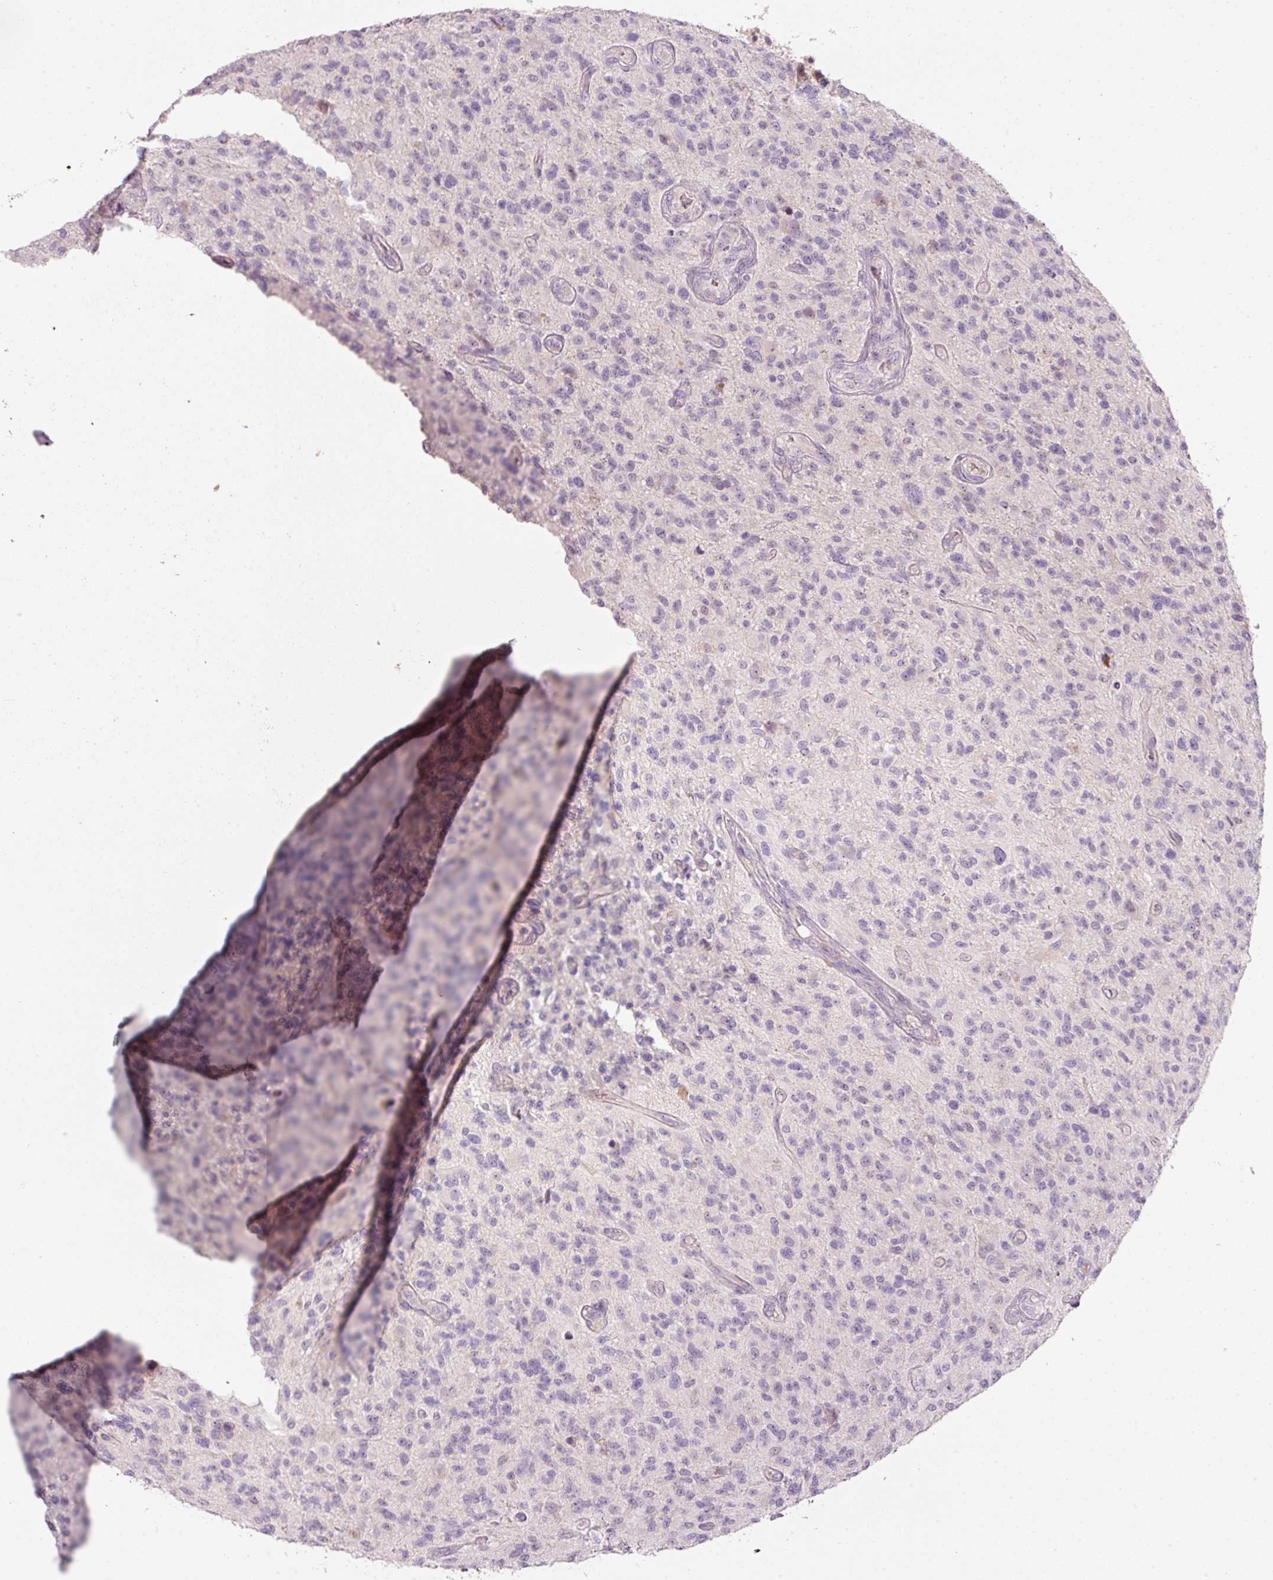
{"staining": {"intensity": "negative", "quantity": "none", "location": "none"}, "tissue": "glioma", "cell_type": "Tumor cells", "image_type": "cancer", "snomed": [{"axis": "morphology", "description": "Glioma, malignant, High grade"}, {"axis": "topography", "description": "Brain"}], "caption": "This photomicrograph is of glioma stained with immunohistochemistry (IHC) to label a protein in brown with the nuclei are counter-stained blue. There is no staining in tumor cells.", "gene": "TMEM37", "patient": {"sex": "male", "age": 47}}